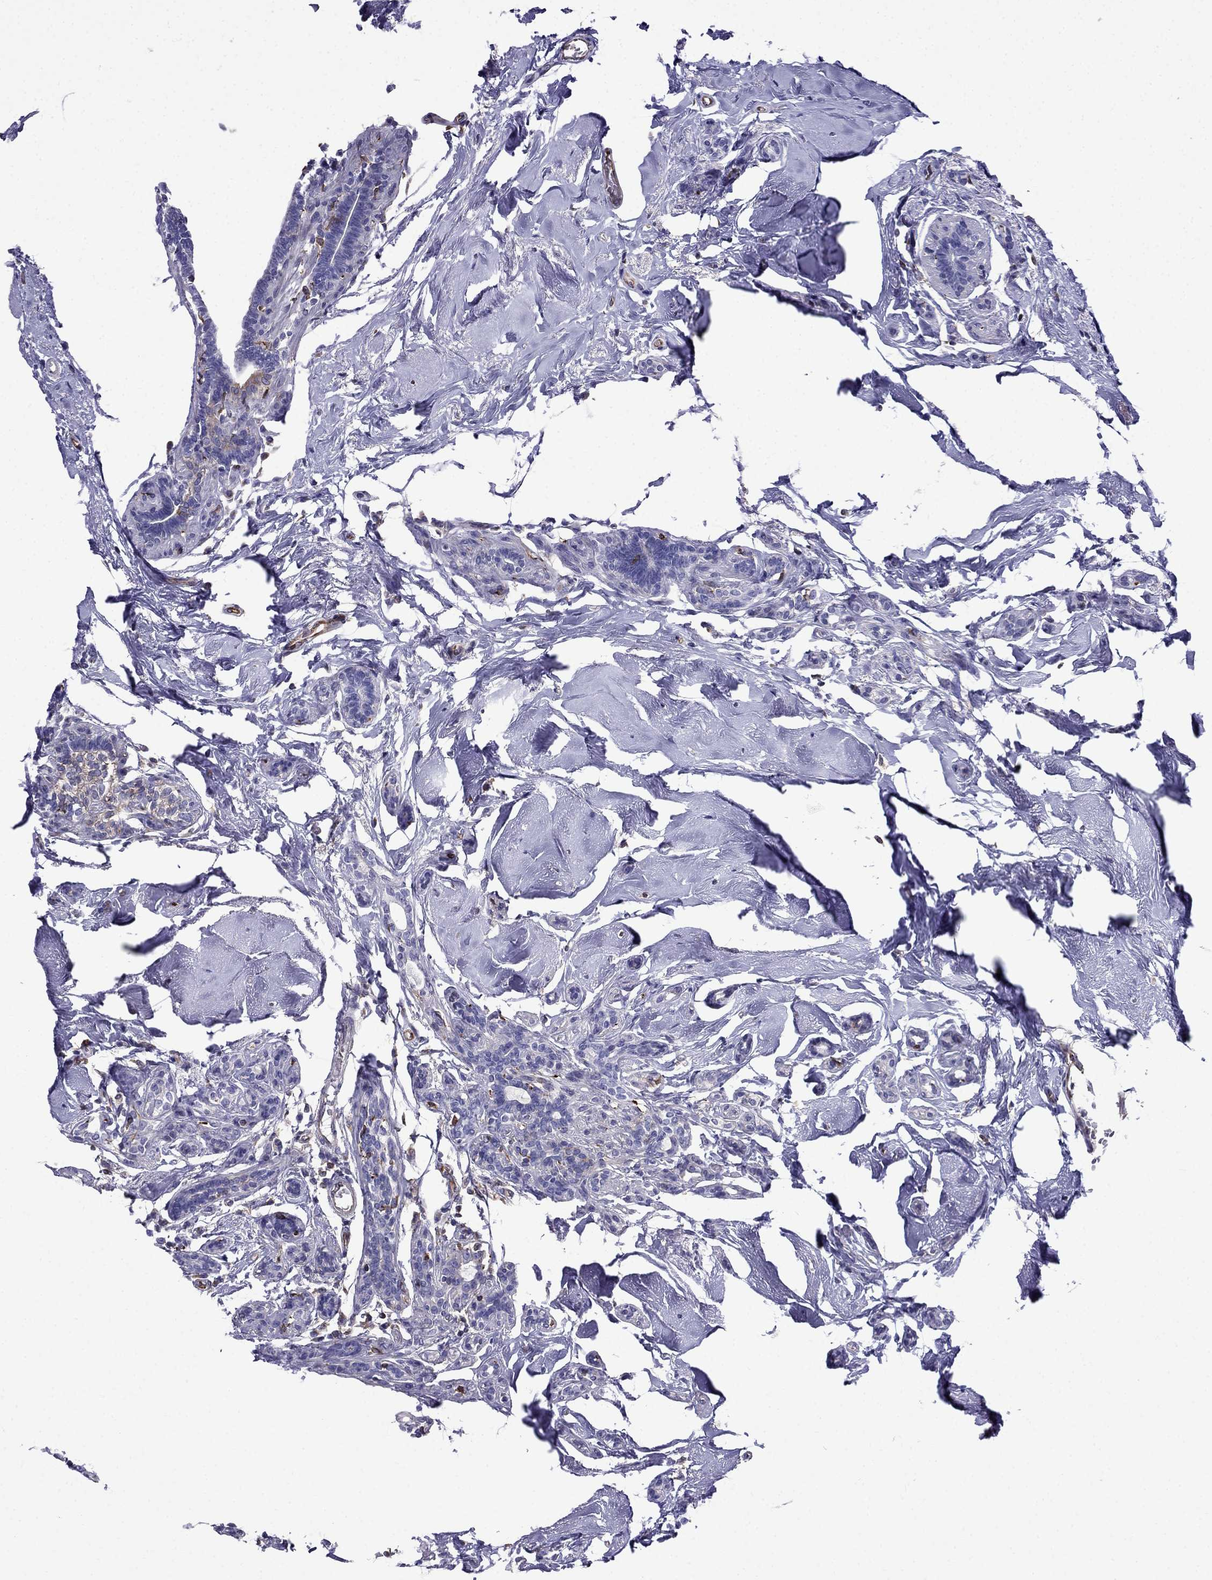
{"staining": {"intensity": "negative", "quantity": "none", "location": "none"}, "tissue": "breast cancer", "cell_type": "Tumor cells", "image_type": "cancer", "snomed": [{"axis": "morphology", "description": "Duct carcinoma"}, {"axis": "topography", "description": "Breast"}], "caption": "Intraductal carcinoma (breast) was stained to show a protein in brown. There is no significant positivity in tumor cells.", "gene": "GNAL", "patient": {"sex": "female", "age": 83}}